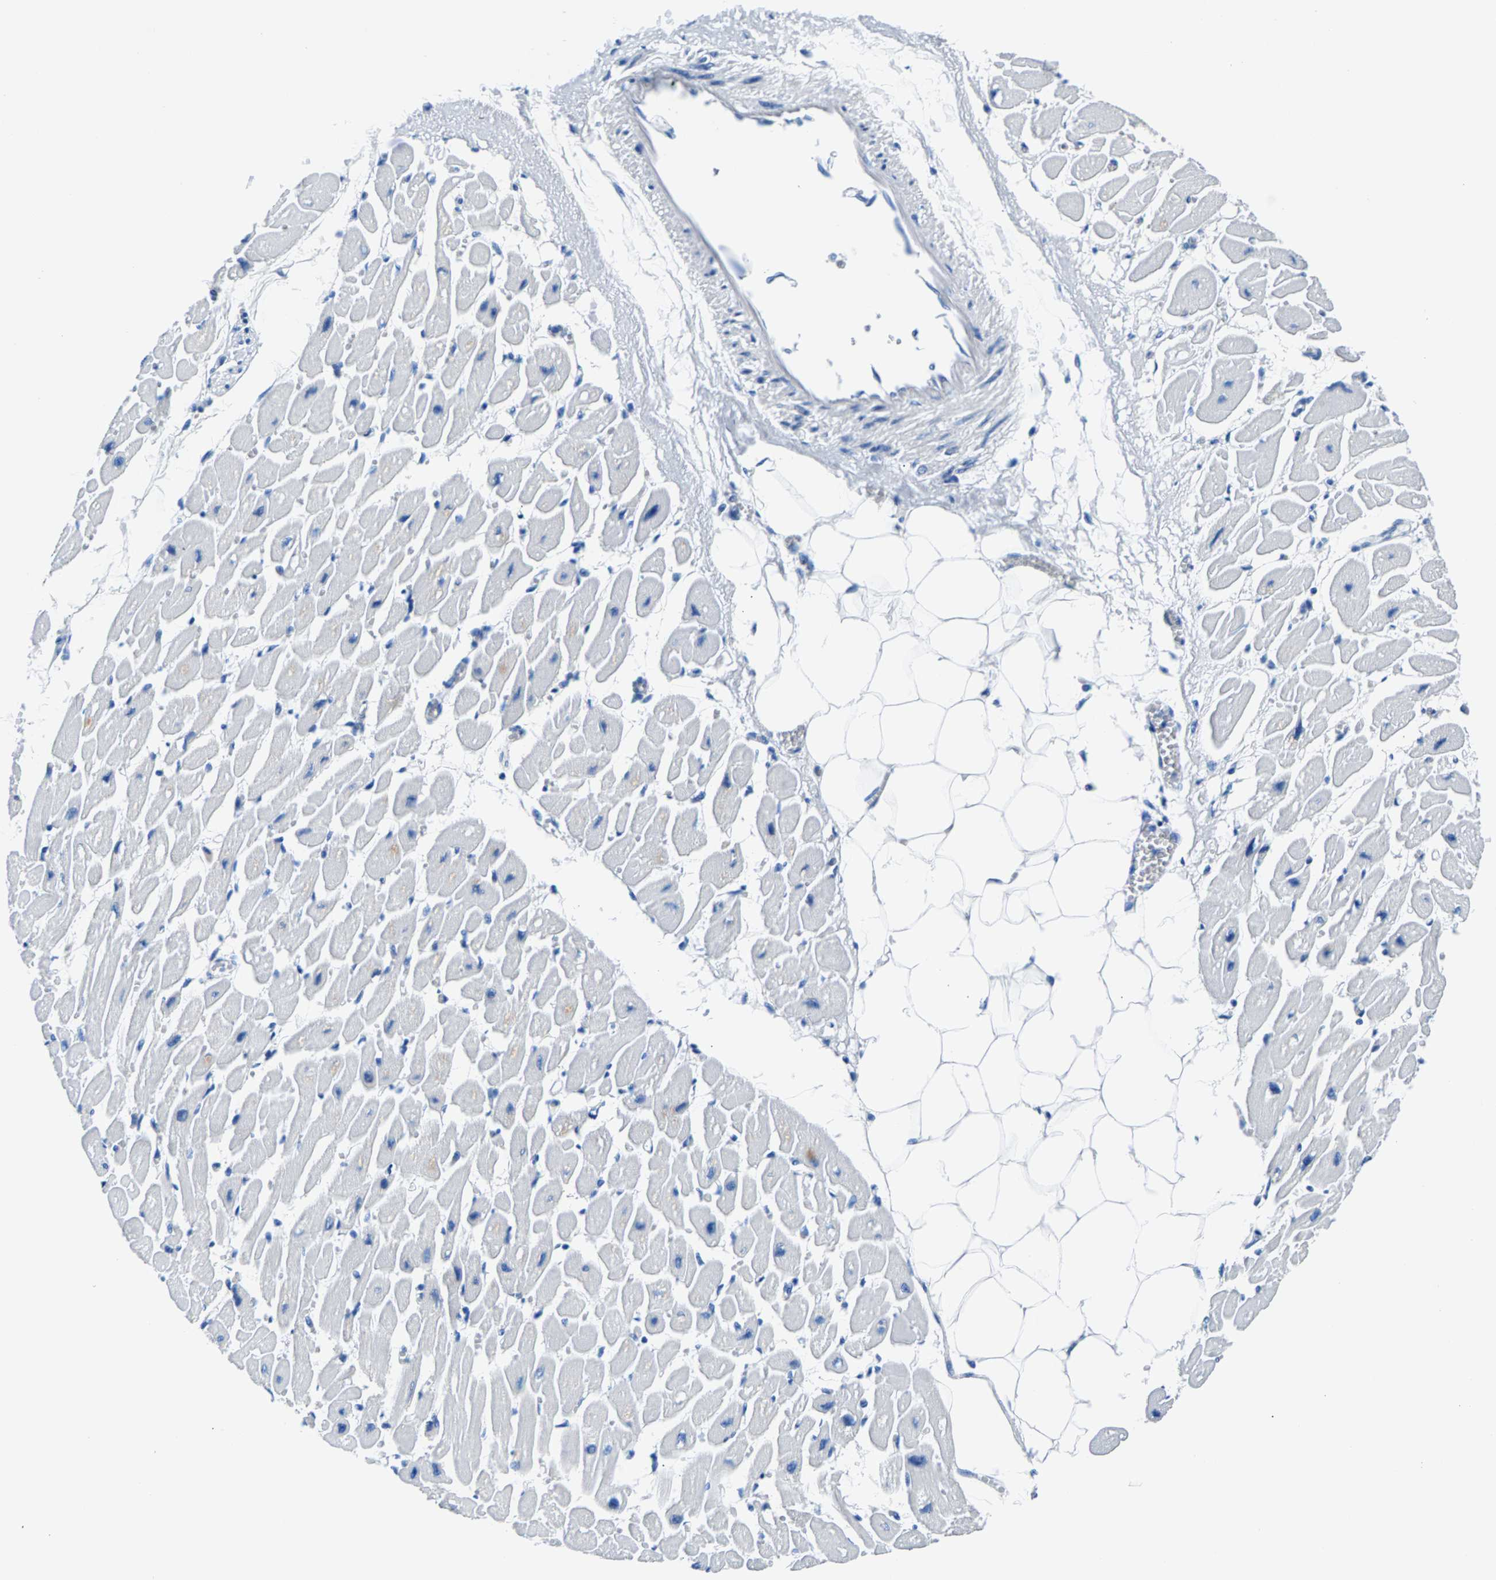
{"staining": {"intensity": "negative", "quantity": "none", "location": "none"}, "tissue": "heart muscle", "cell_type": "Cardiomyocytes", "image_type": "normal", "snomed": [{"axis": "morphology", "description": "Normal tissue, NOS"}, {"axis": "topography", "description": "Heart"}], "caption": "Immunohistochemistry image of normal heart muscle stained for a protein (brown), which reveals no positivity in cardiomyocytes.", "gene": "CPS1", "patient": {"sex": "female", "age": 54}}